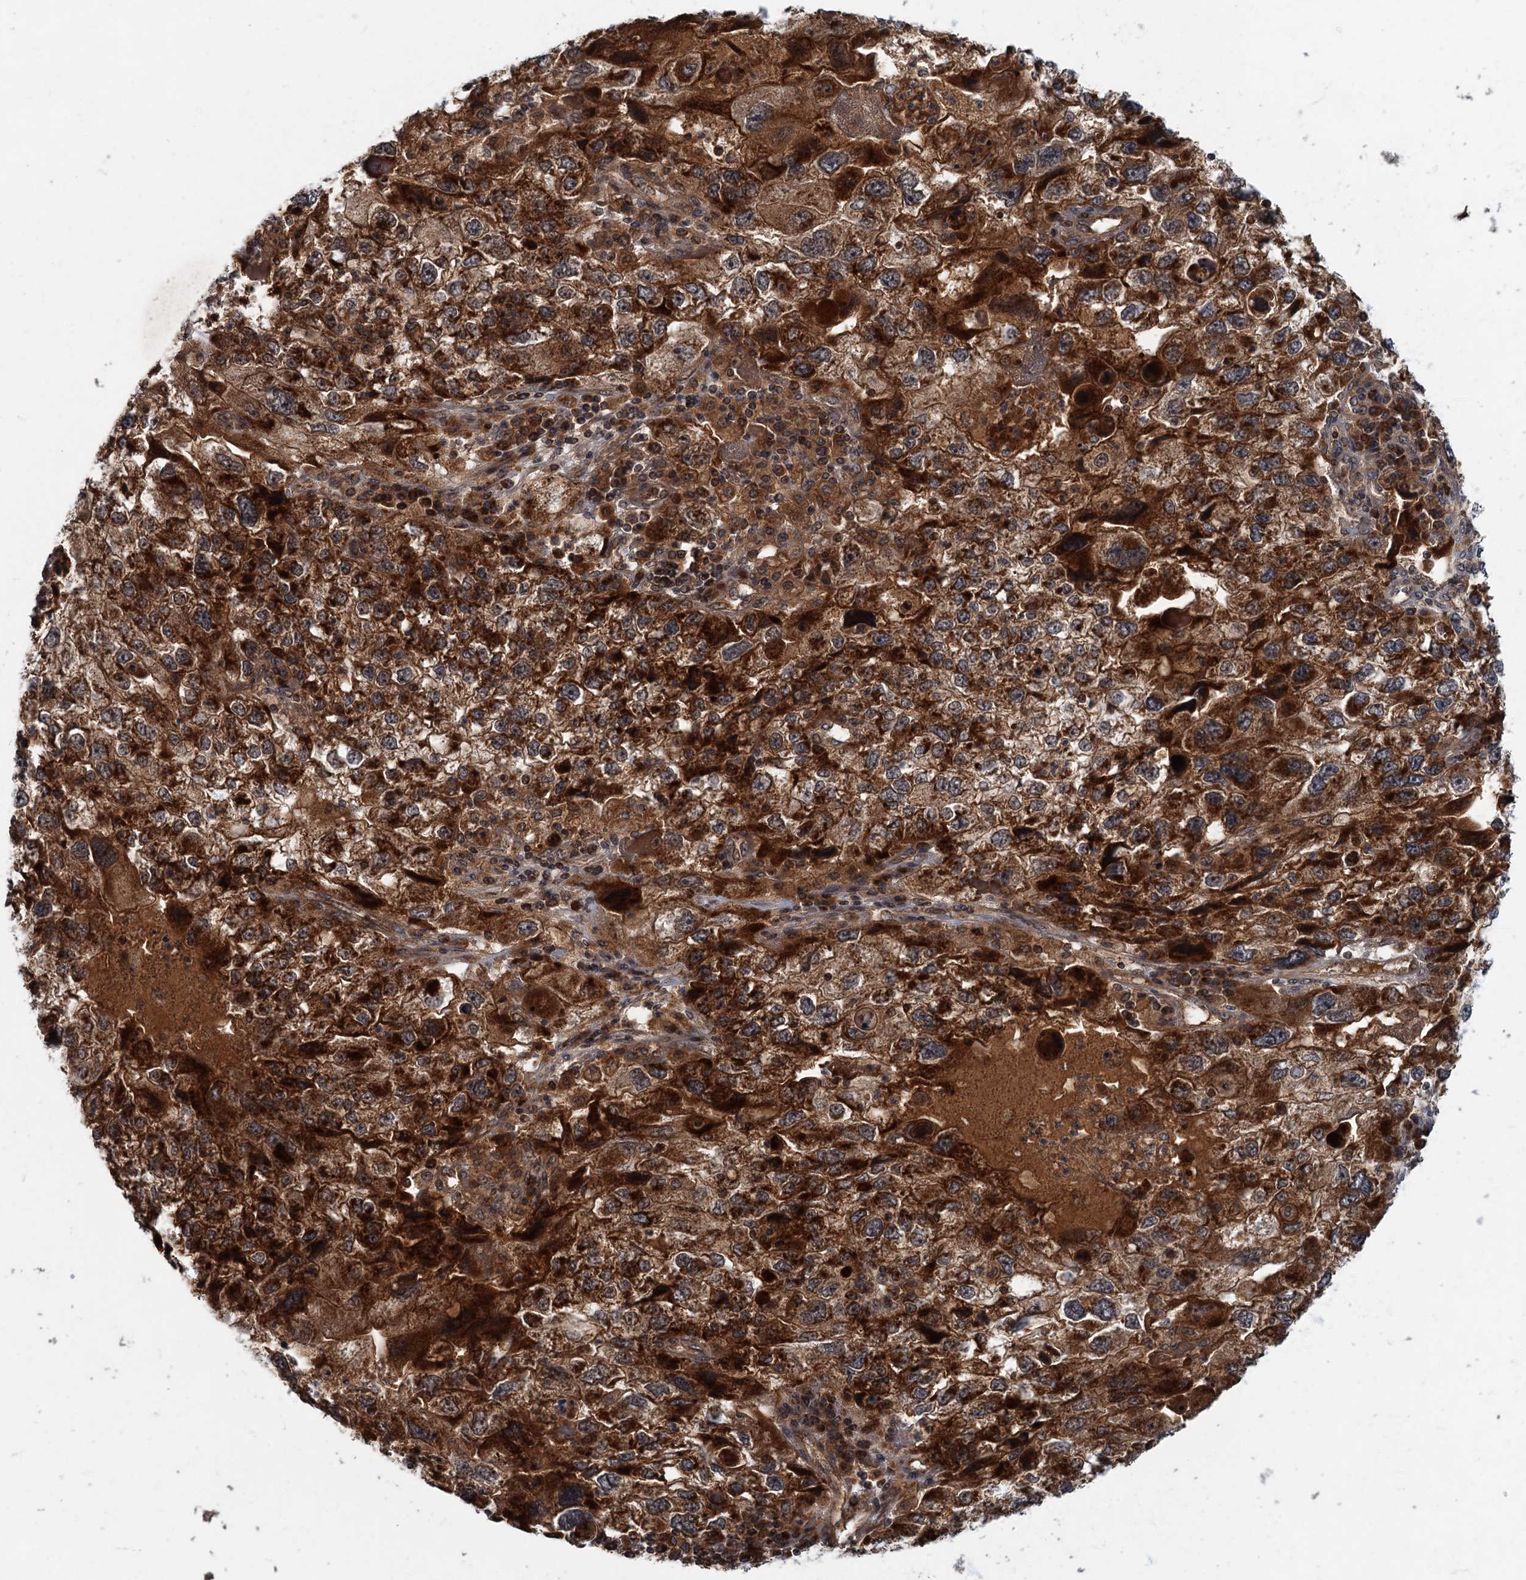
{"staining": {"intensity": "strong", "quantity": ">75%", "location": "cytoplasmic/membranous"}, "tissue": "endometrial cancer", "cell_type": "Tumor cells", "image_type": "cancer", "snomed": [{"axis": "morphology", "description": "Adenocarcinoma, NOS"}, {"axis": "topography", "description": "Endometrium"}], "caption": "Brown immunohistochemical staining in human endometrial adenocarcinoma reveals strong cytoplasmic/membranous positivity in approximately >75% of tumor cells.", "gene": "SLC11A2", "patient": {"sex": "female", "age": 49}}